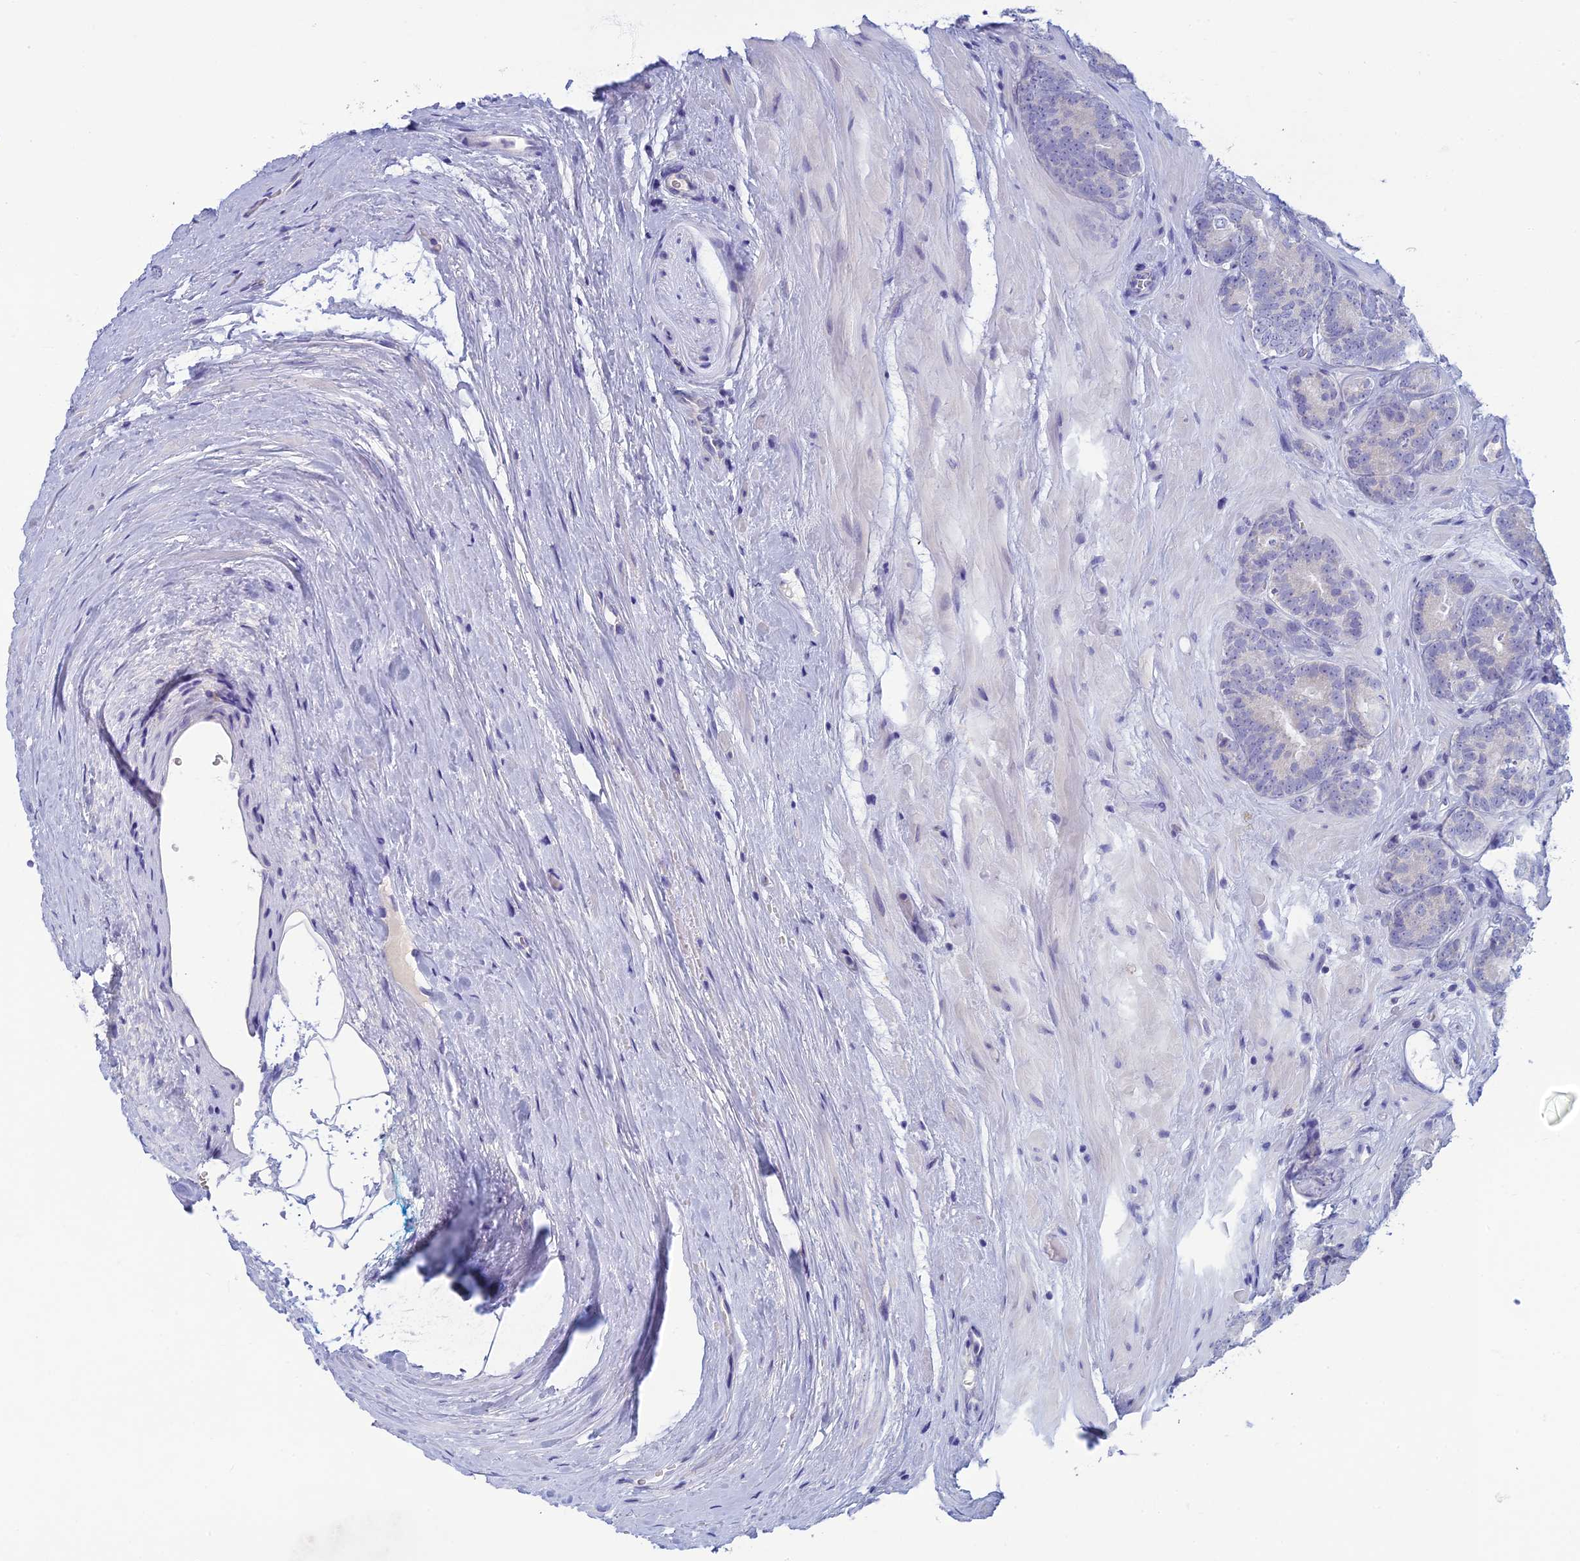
{"staining": {"intensity": "negative", "quantity": "none", "location": "none"}, "tissue": "prostate cancer", "cell_type": "Tumor cells", "image_type": "cancer", "snomed": [{"axis": "morphology", "description": "Adenocarcinoma, High grade"}, {"axis": "topography", "description": "Prostate"}], "caption": "This micrograph is of prostate cancer (high-grade adenocarcinoma) stained with immunohistochemistry (IHC) to label a protein in brown with the nuclei are counter-stained blue. There is no expression in tumor cells.", "gene": "SLC25A41", "patient": {"sex": "male", "age": 63}}